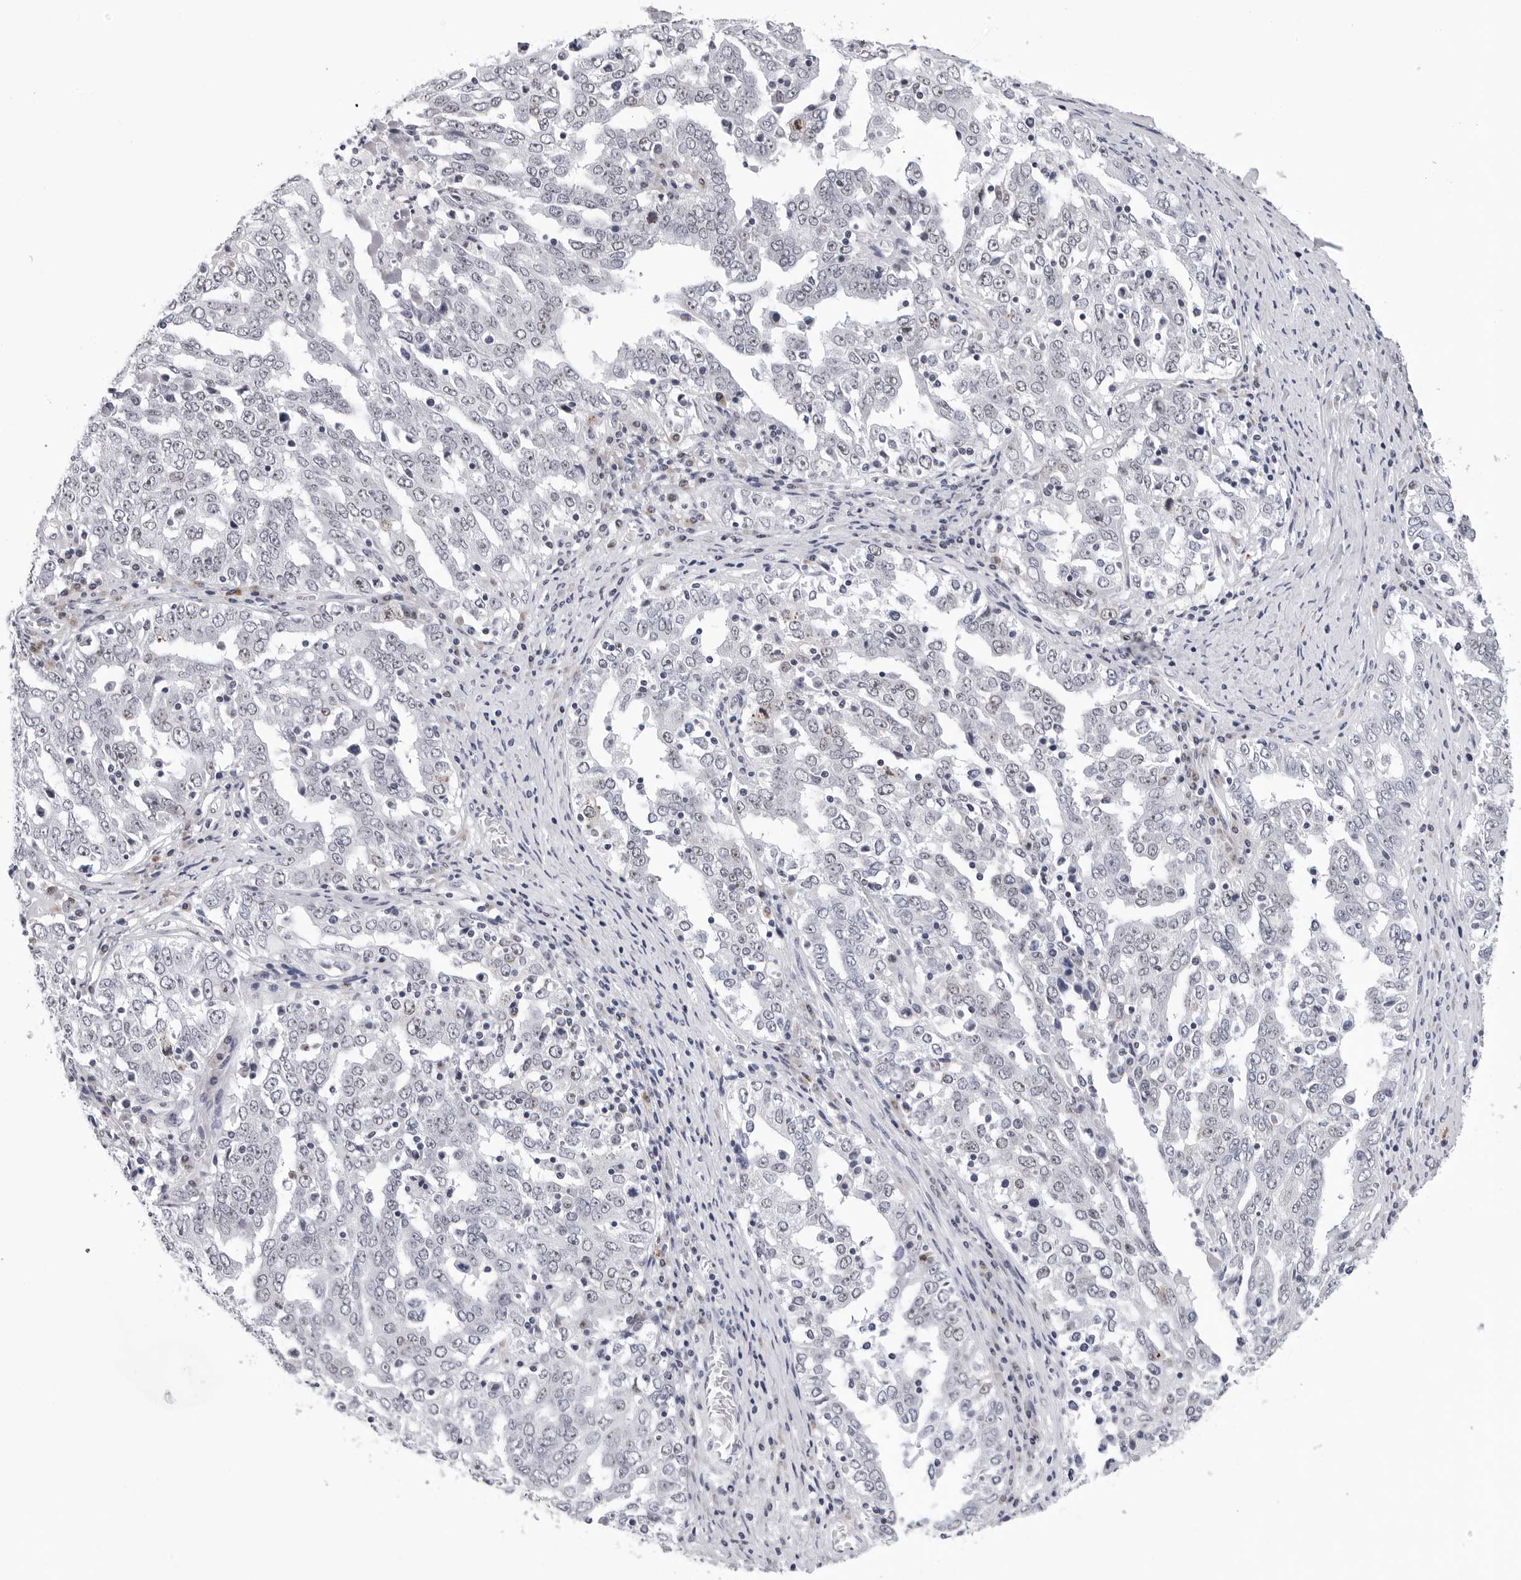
{"staining": {"intensity": "negative", "quantity": "none", "location": "none"}, "tissue": "ovarian cancer", "cell_type": "Tumor cells", "image_type": "cancer", "snomed": [{"axis": "morphology", "description": "Carcinoma, endometroid"}, {"axis": "topography", "description": "Ovary"}], "caption": "The immunohistochemistry histopathology image has no significant staining in tumor cells of ovarian cancer (endometroid carcinoma) tissue.", "gene": "GNL2", "patient": {"sex": "female", "age": 62}}